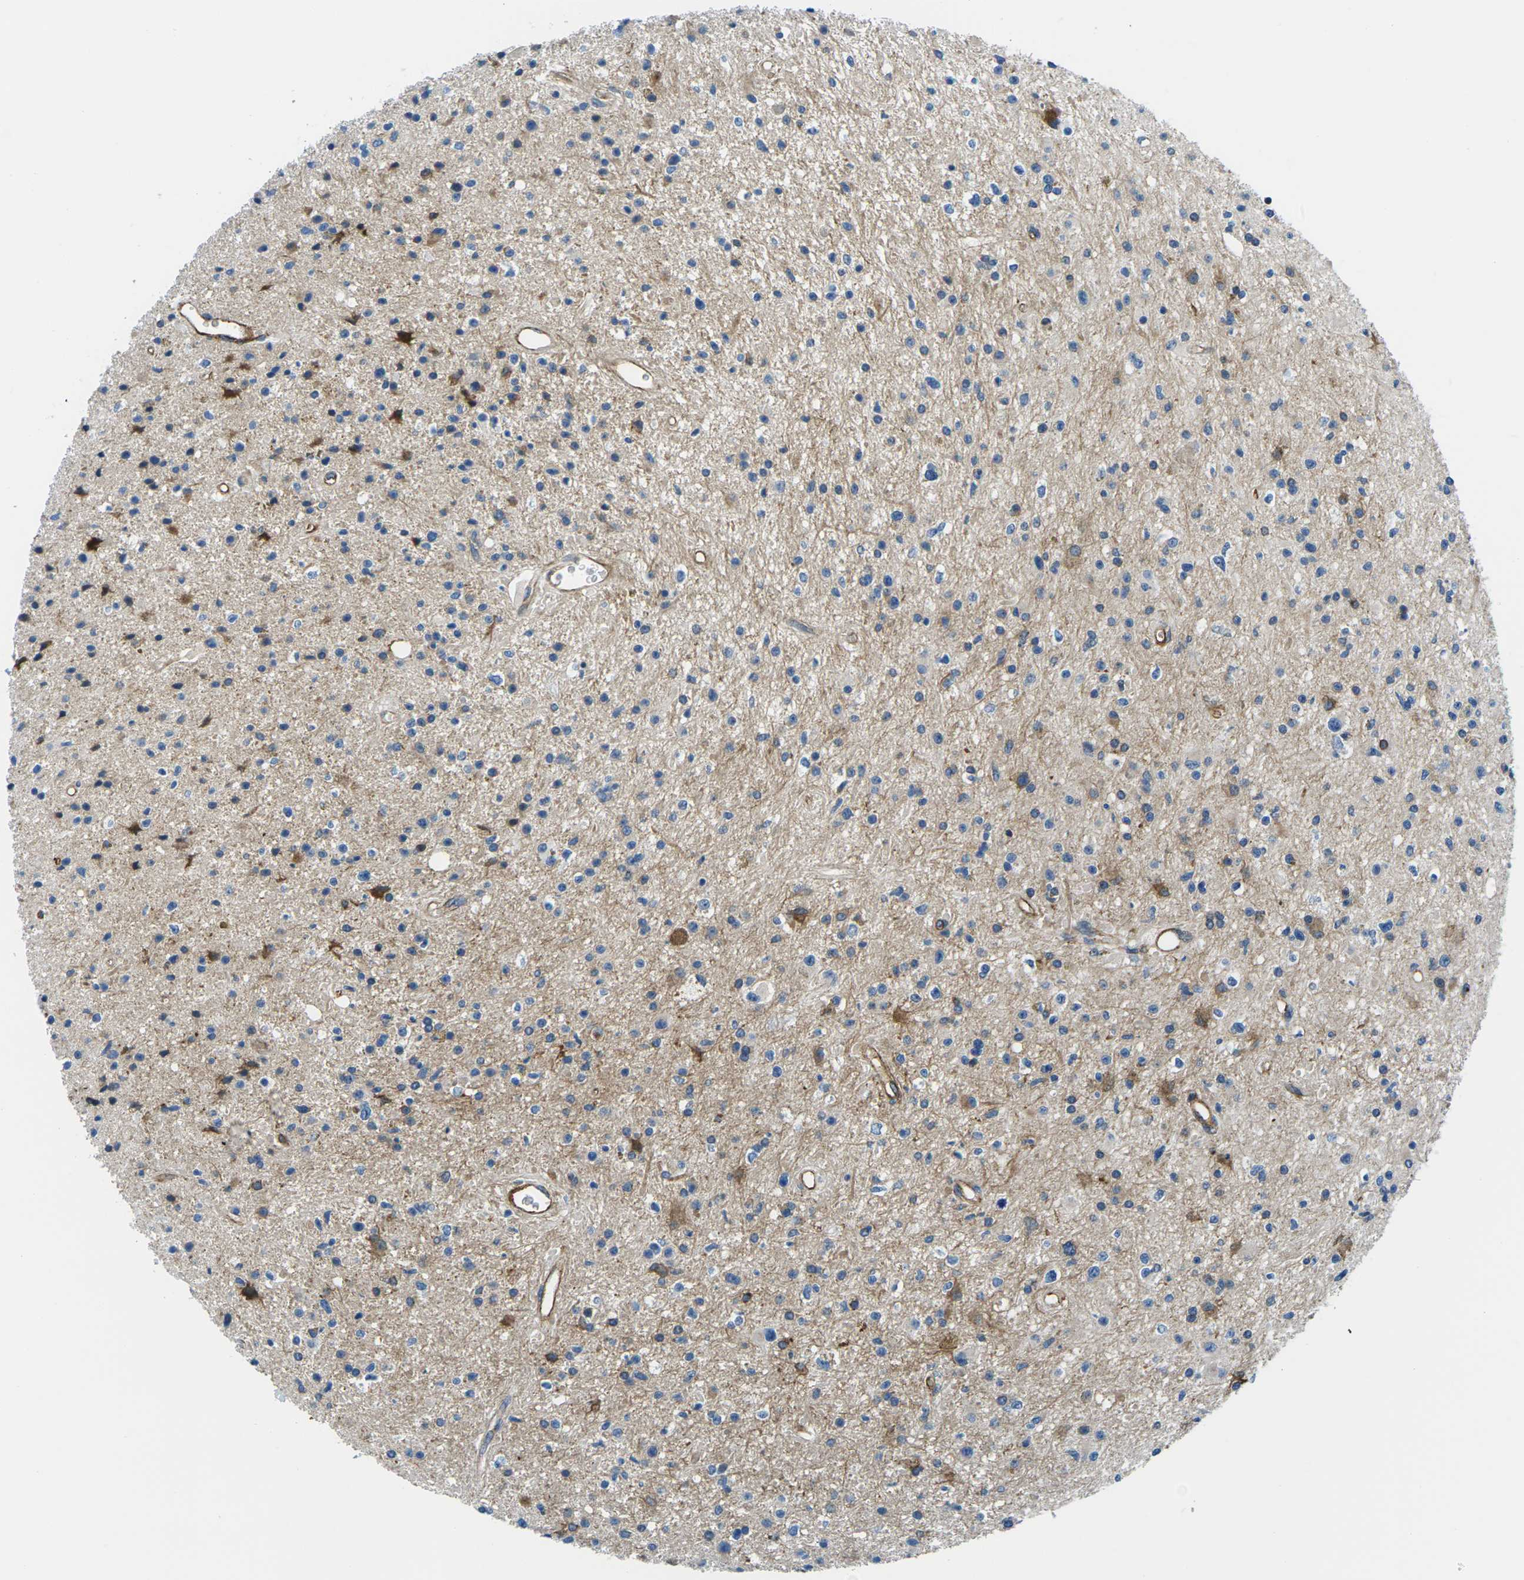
{"staining": {"intensity": "moderate", "quantity": "<25%", "location": "cytoplasmic/membranous"}, "tissue": "glioma", "cell_type": "Tumor cells", "image_type": "cancer", "snomed": [{"axis": "morphology", "description": "Glioma, malignant, High grade"}, {"axis": "topography", "description": "Brain"}], "caption": "Moderate cytoplasmic/membranous protein staining is appreciated in approximately <25% of tumor cells in malignant glioma (high-grade).", "gene": "SOCS4", "patient": {"sex": "male", "age": 33}}